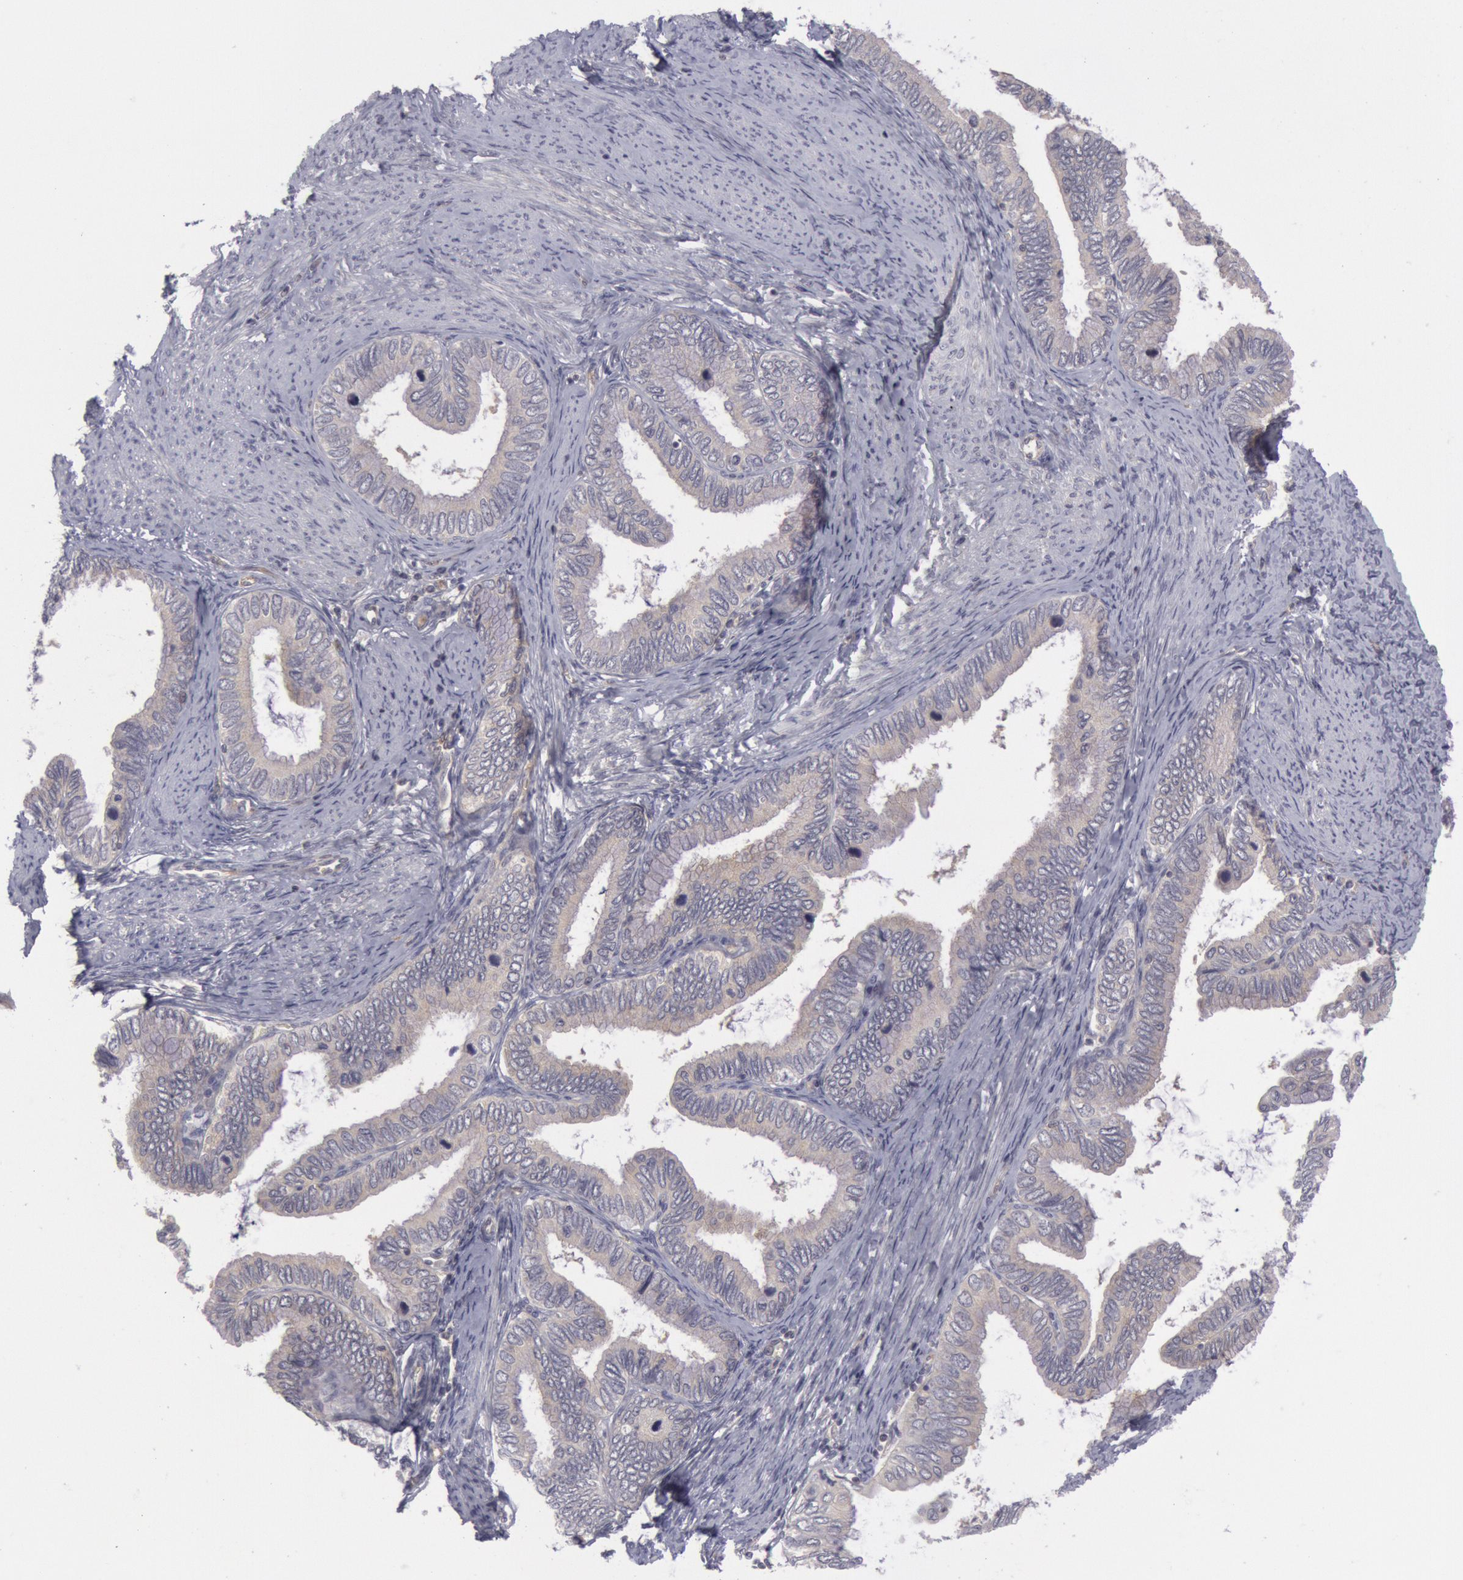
{"staining": {"intensity": "negative", "quantity": "none", "location": "none"}, "tissue": "cervical cancer", "cell_type": "Tumor cells", "image_type": "cancer", "snomed": [{"axis": "morphology", "description": "Adenocarcinoma, NOS"}, {"axis": "topography", "description": "Cervix"}], "caption": "The photomicrograph demonstrates no staining of tumor cells in cervical cancer.", "gene": "IKBKB", "patient": {"sex": "female", "age": 49}}